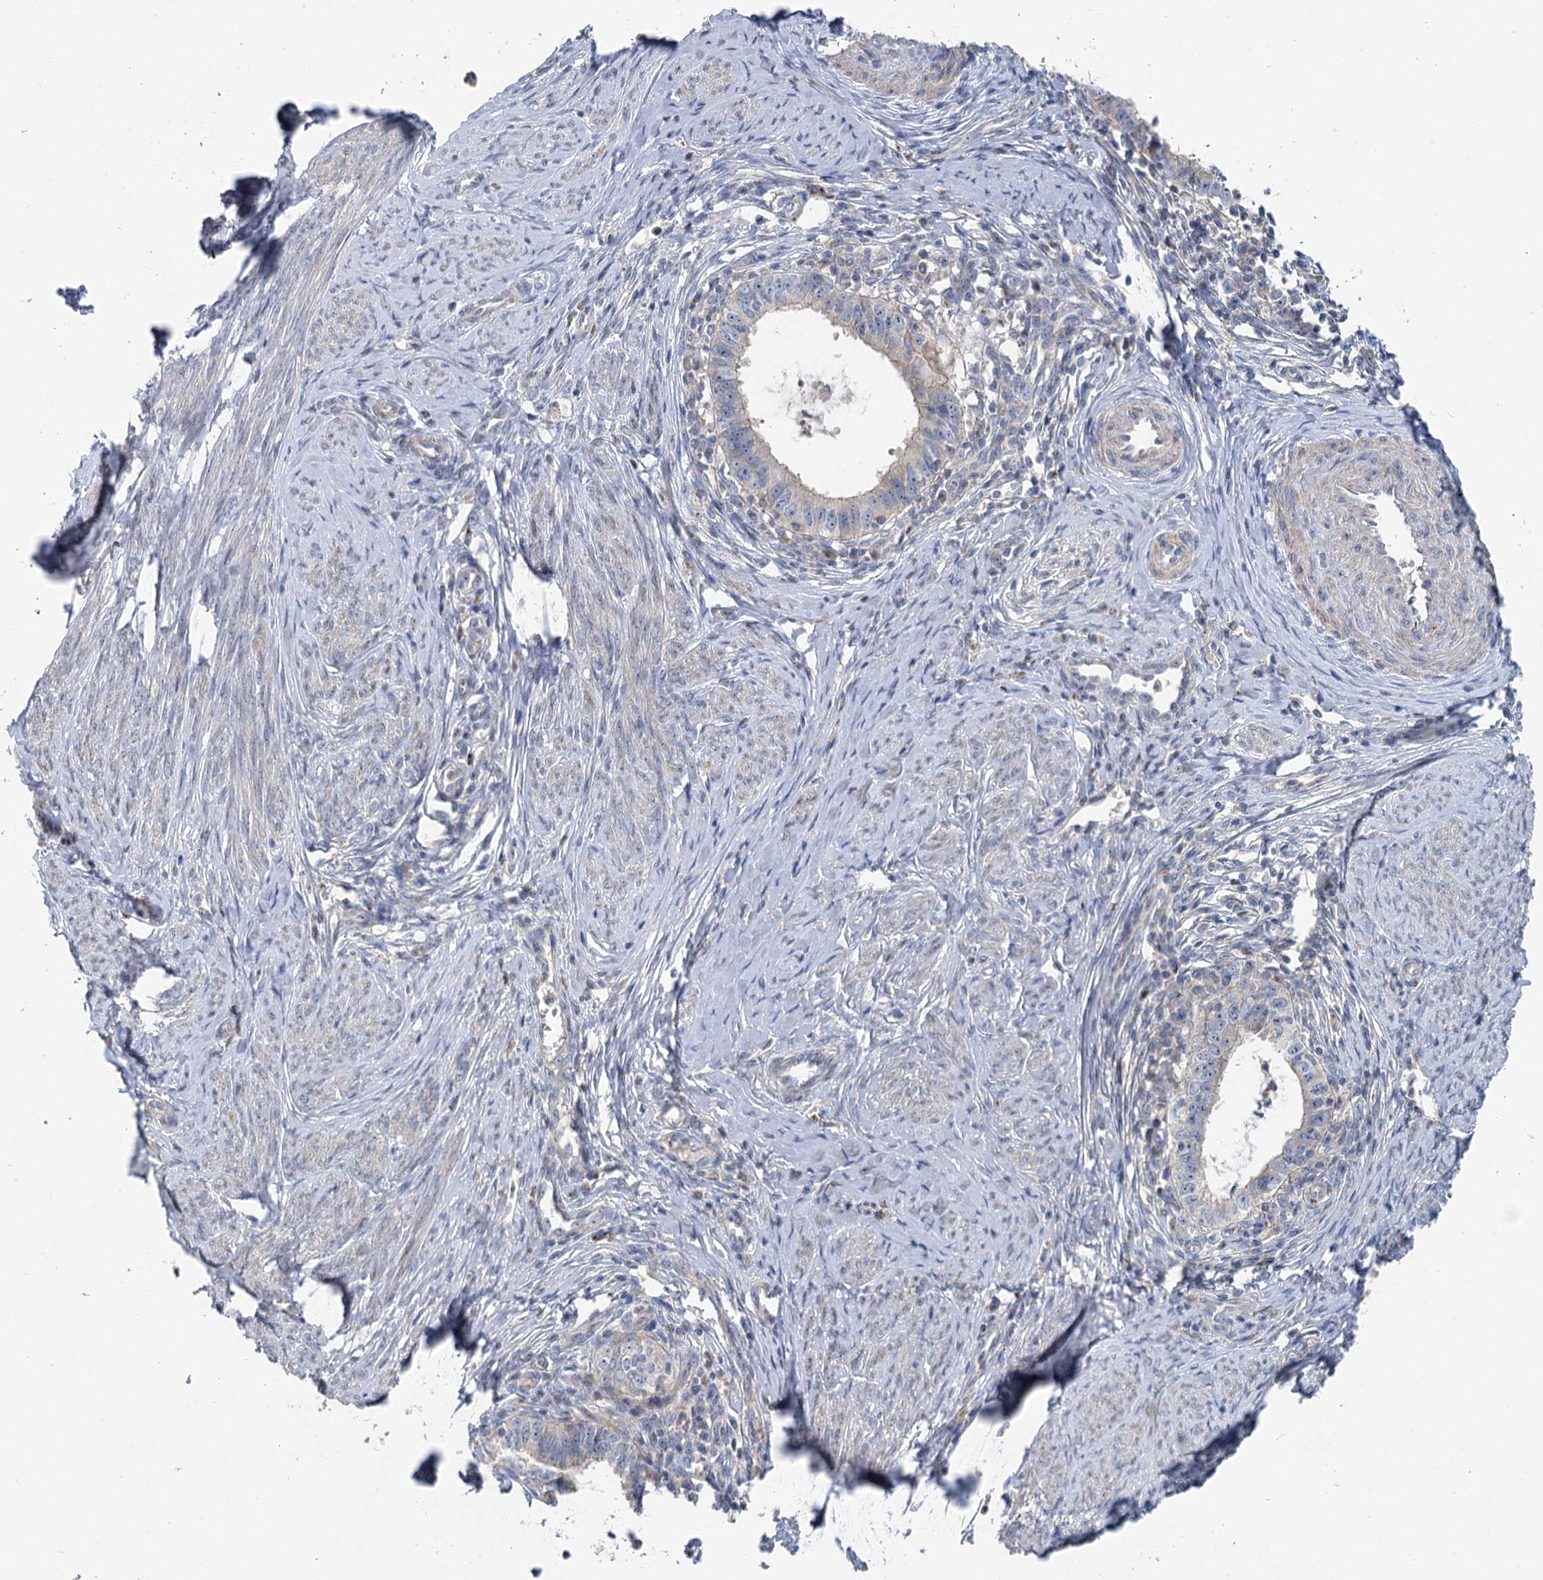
{"staining": {"intensity": "negative", "quantity": "none", "location": "none"}, "tissue": "cervical cancer", "cell_type": "Tumor cells", "image_type": "cancer", "snomed": [{"axis": "morphology", "description": "Adenocarcinoma, NOS"}, {"axis": "topography", "description": "Cervix"}], "caption": "Image shows no protein positivity in tumor cells of cervical cancer (adenocarcinoma) tissue.", "gene": "MARK2", "patient": {"sex": "female", "age": 36}}